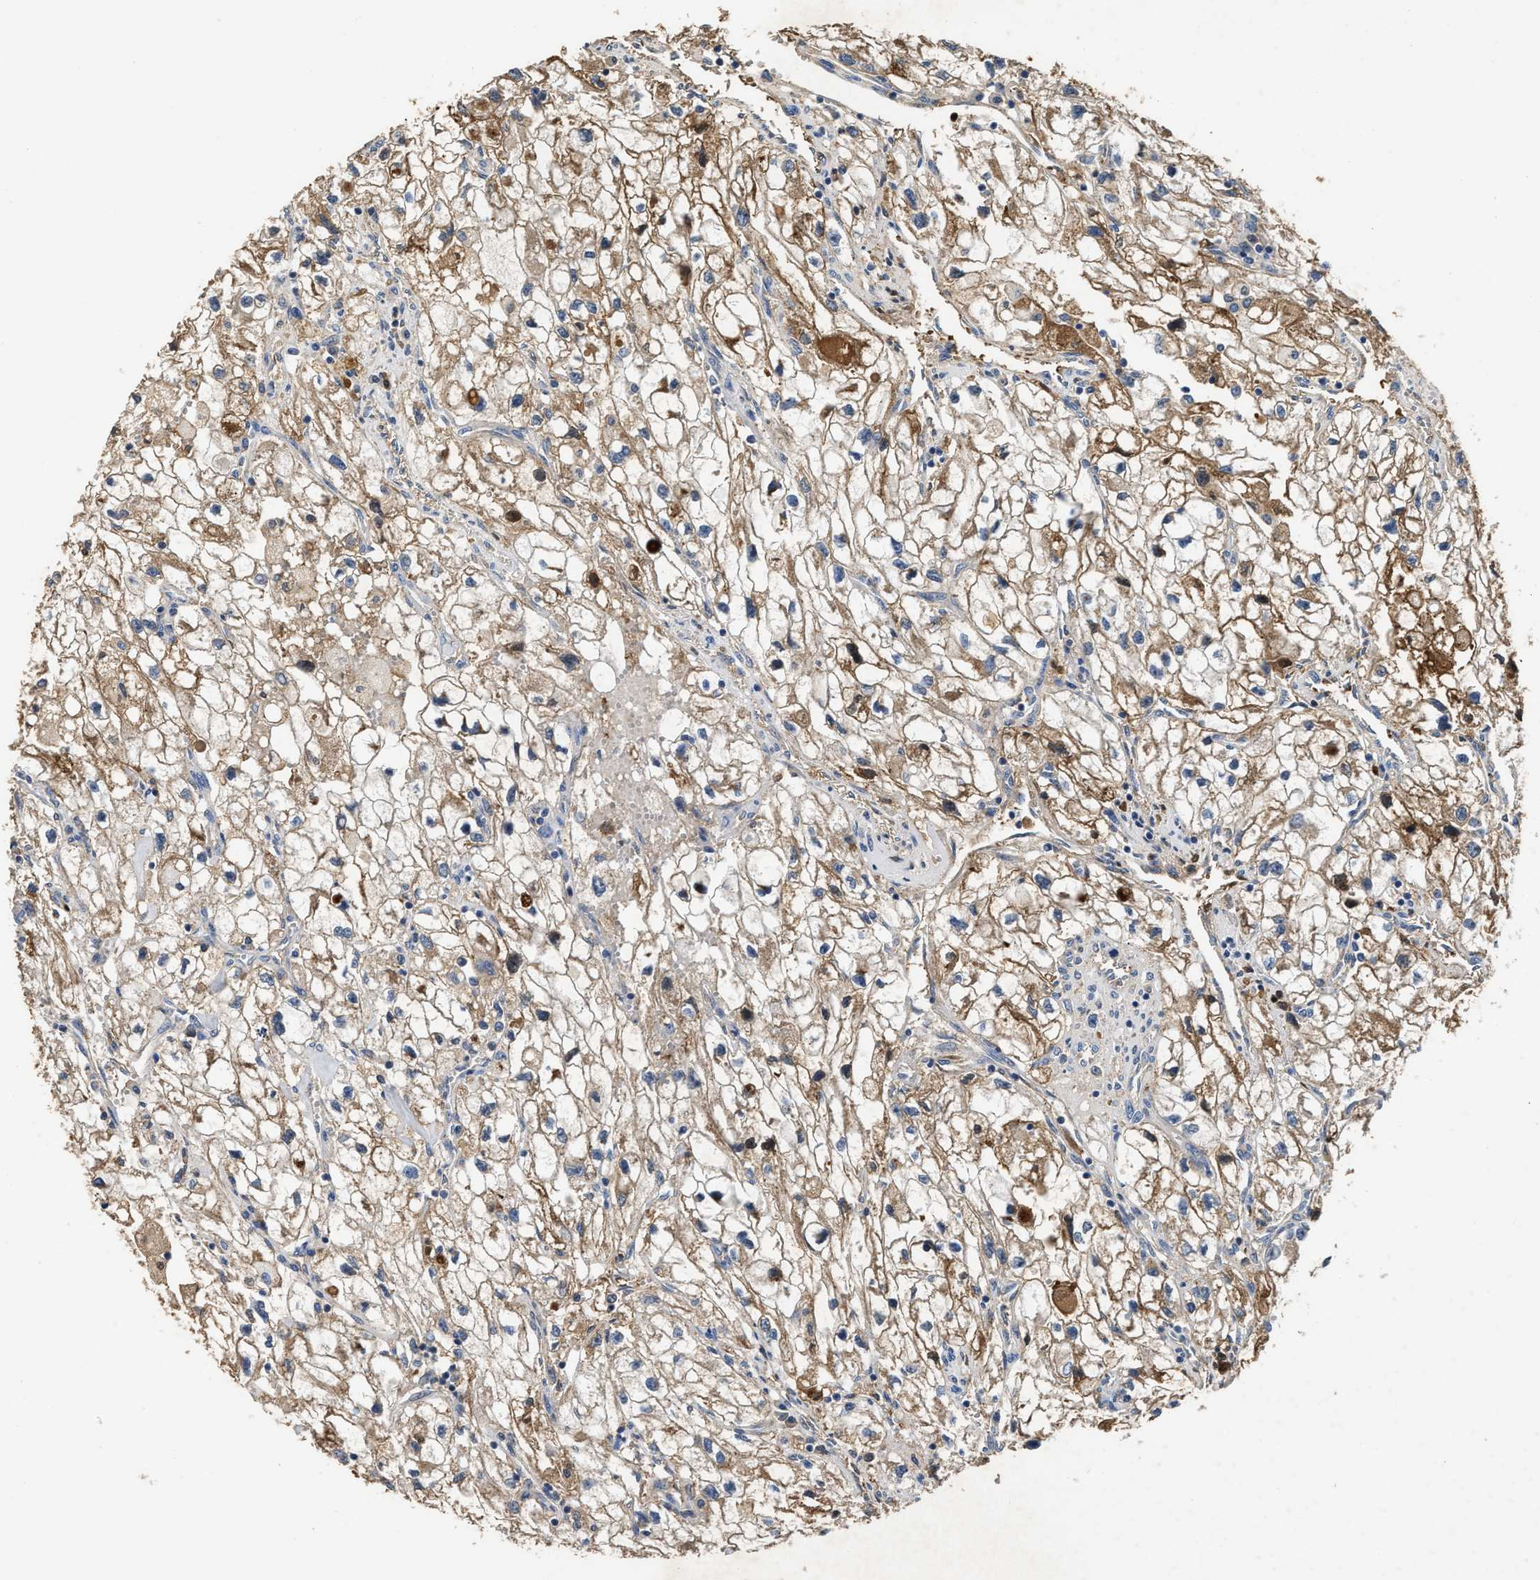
{"staining": {"intensity": "moderate", "quantity": ">75%", "location": "cytoplasmic/membranous"}, "tissue": "renal cancer", "cell_type": "Tumor cells", "image_type": "cancer", "snomed": [{"axis": "morphology", "description": "Adenocarcinoma, NOS"}, {"axis": "topography", "description": "Kidney"}], "caption": "A micrograph of human renal cancer stained for a protein demonstrates moderate cytoplasmic/membranous brown staining in tumor cells.", "gene": "C3", "patient": {"sex": "female", "age": 70}}